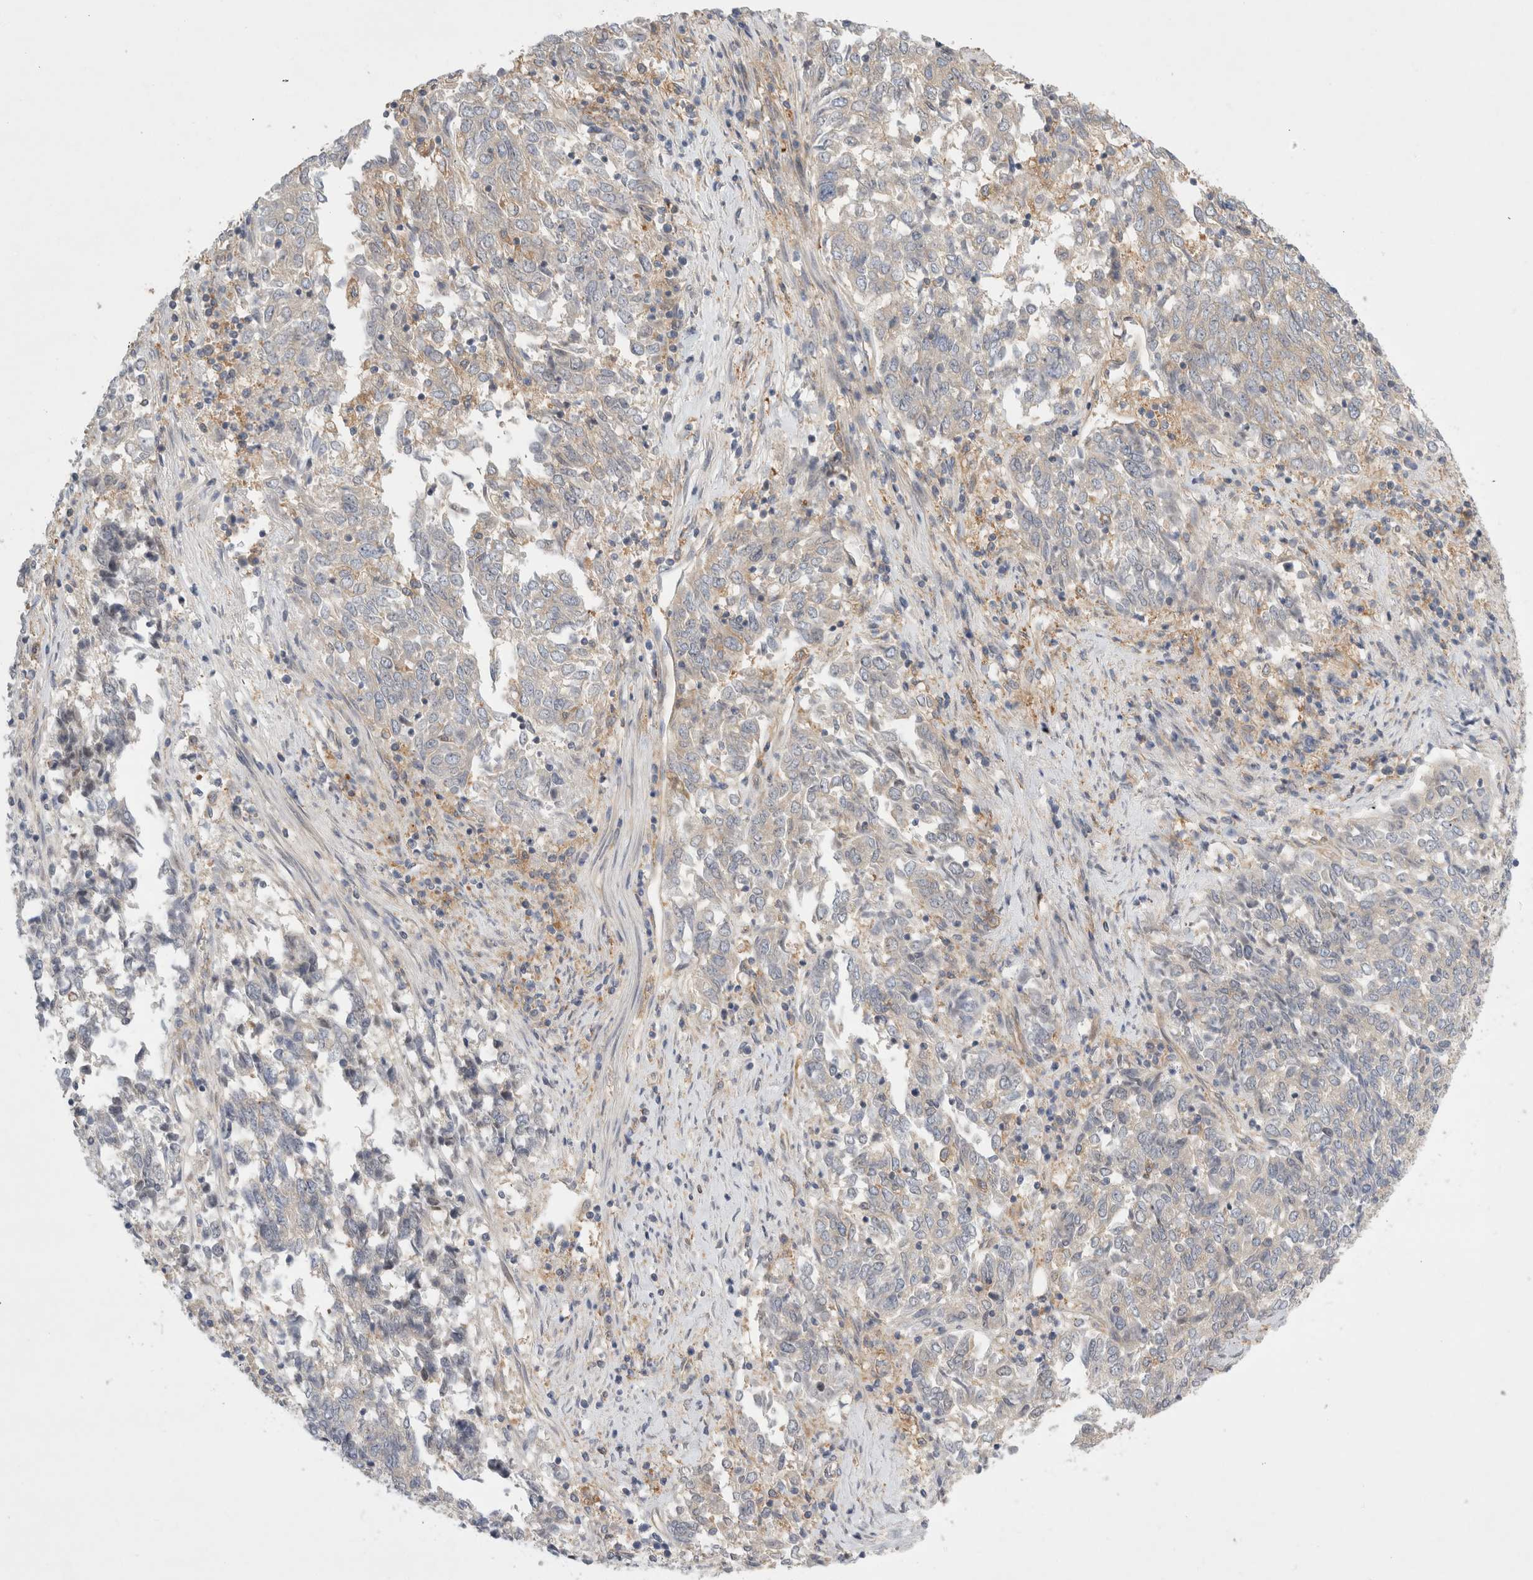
{"staining": {"intensity": "weak", "quantity": "25%-75%", "location": "cytoplasmic/membranous"}, "tissue": "endometrial cancer", "cell_type": "Tumor cells", "image_type": "cancer", "snomed": [{"axis": "morphology", "description": "Adenocarcinoma, NOS"}, {"axis": "topography", "description": "Endometrium"}], "caption": "Immunohistochemical staining of human endometrial adenocarcinoma displays low levels of weak cytoplasmic/membranous positivity in approximately 25%-75% of tumor cells.", "gene": "CDCA7L", "patient": {"sex": "female", "age": 80}}